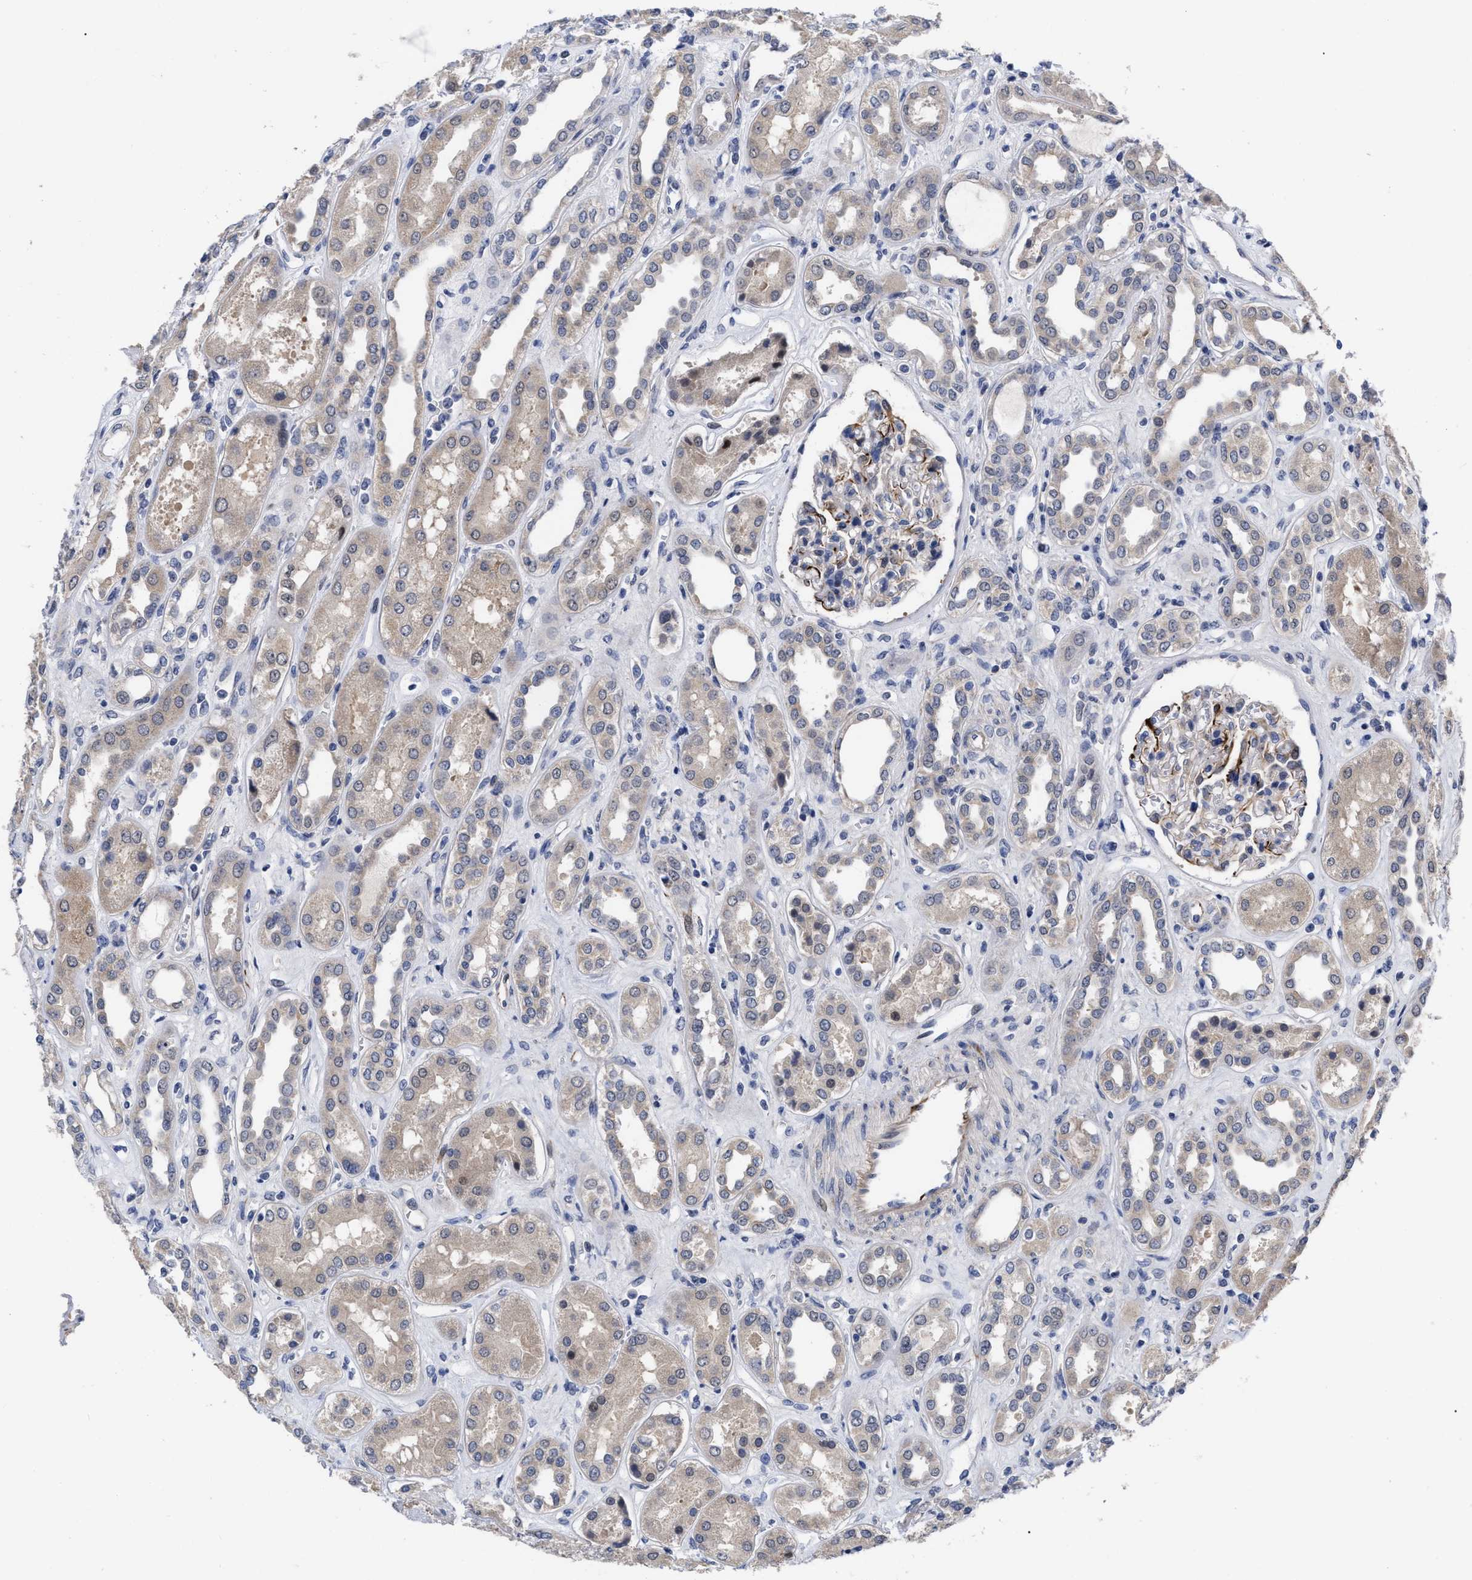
{"staining": {"intensity": "negative", "quantity": "none", "location": "none"}, "tissue": "kidney", "cell_type": "Cells in glomeruli", "image_type": "normal", "snomed": [{"axis": "morphology", "description": "Normal tissue, NOS"}, {"axis": "topography", "description": "Kidney"}], "caption": "Human kidney stained for a protein using IHC demonstrates no expression in cells in glomeruli.", "gene": "CCN5", "patient": {"sex": "male", "age": 59}}